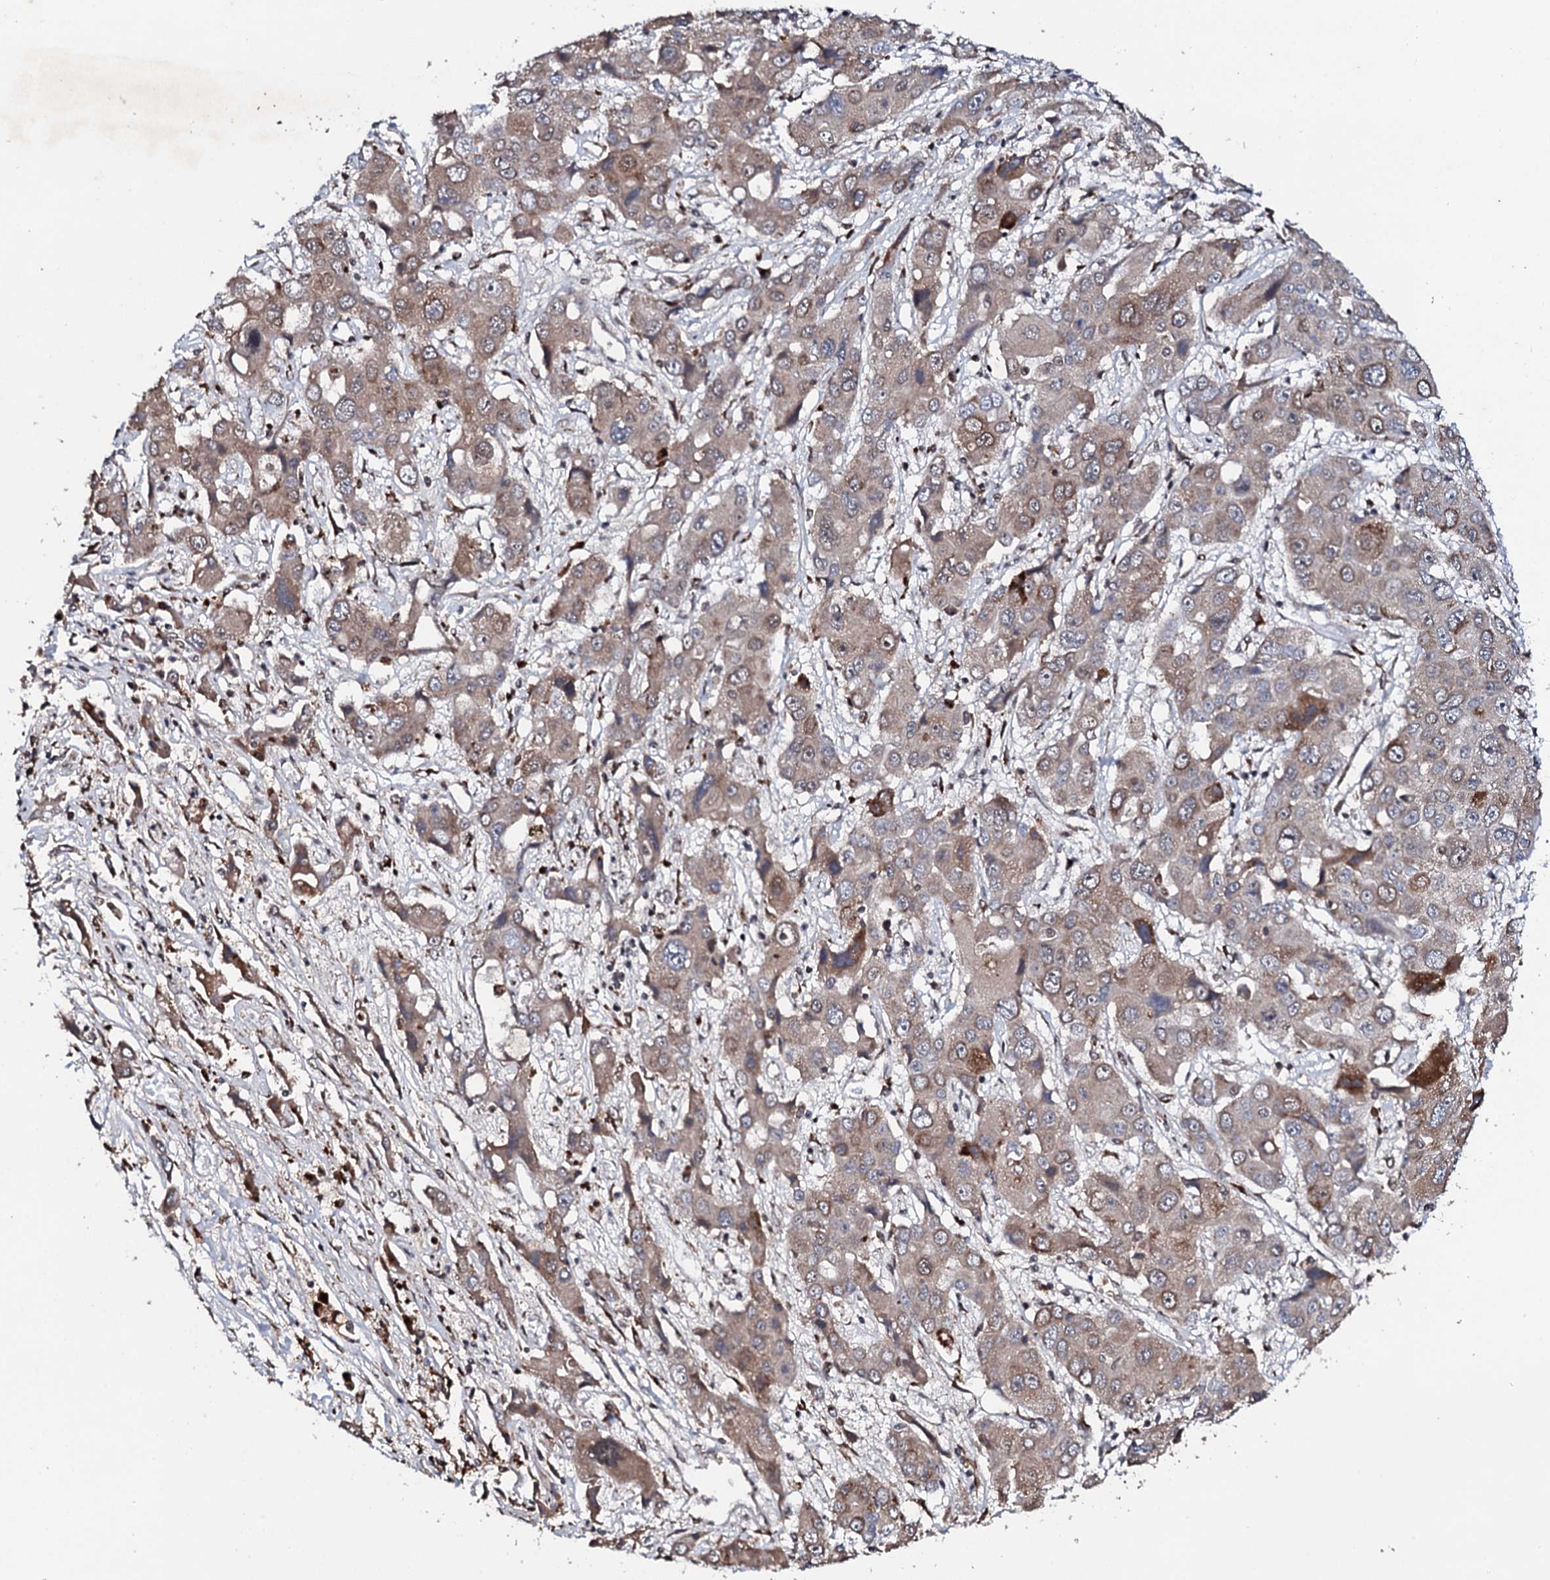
{"staining": {"intensity": "weak", "quantity": ">75%", "location": "cytoplasmic/membranous,nuclear"}, "tissue": "liver cancer", "cell_type": "Tumor cells", "image_type": "cancer", "snomed": [{"axis": "morphology", "description": "Cholangiocarcinoma"}, {"axis": "topography", "description": "Liver"}], "caption": "A micrograph showing weak cytoplasmic/membranous and nuclear positivity in approximately >75% of tumor cells in liver cancer (cholangiocarcinoma), as visualized by brown immunohistochemical staining.", "gene": "FAM111A", "patient": {"sex": "male", "age": 67}}